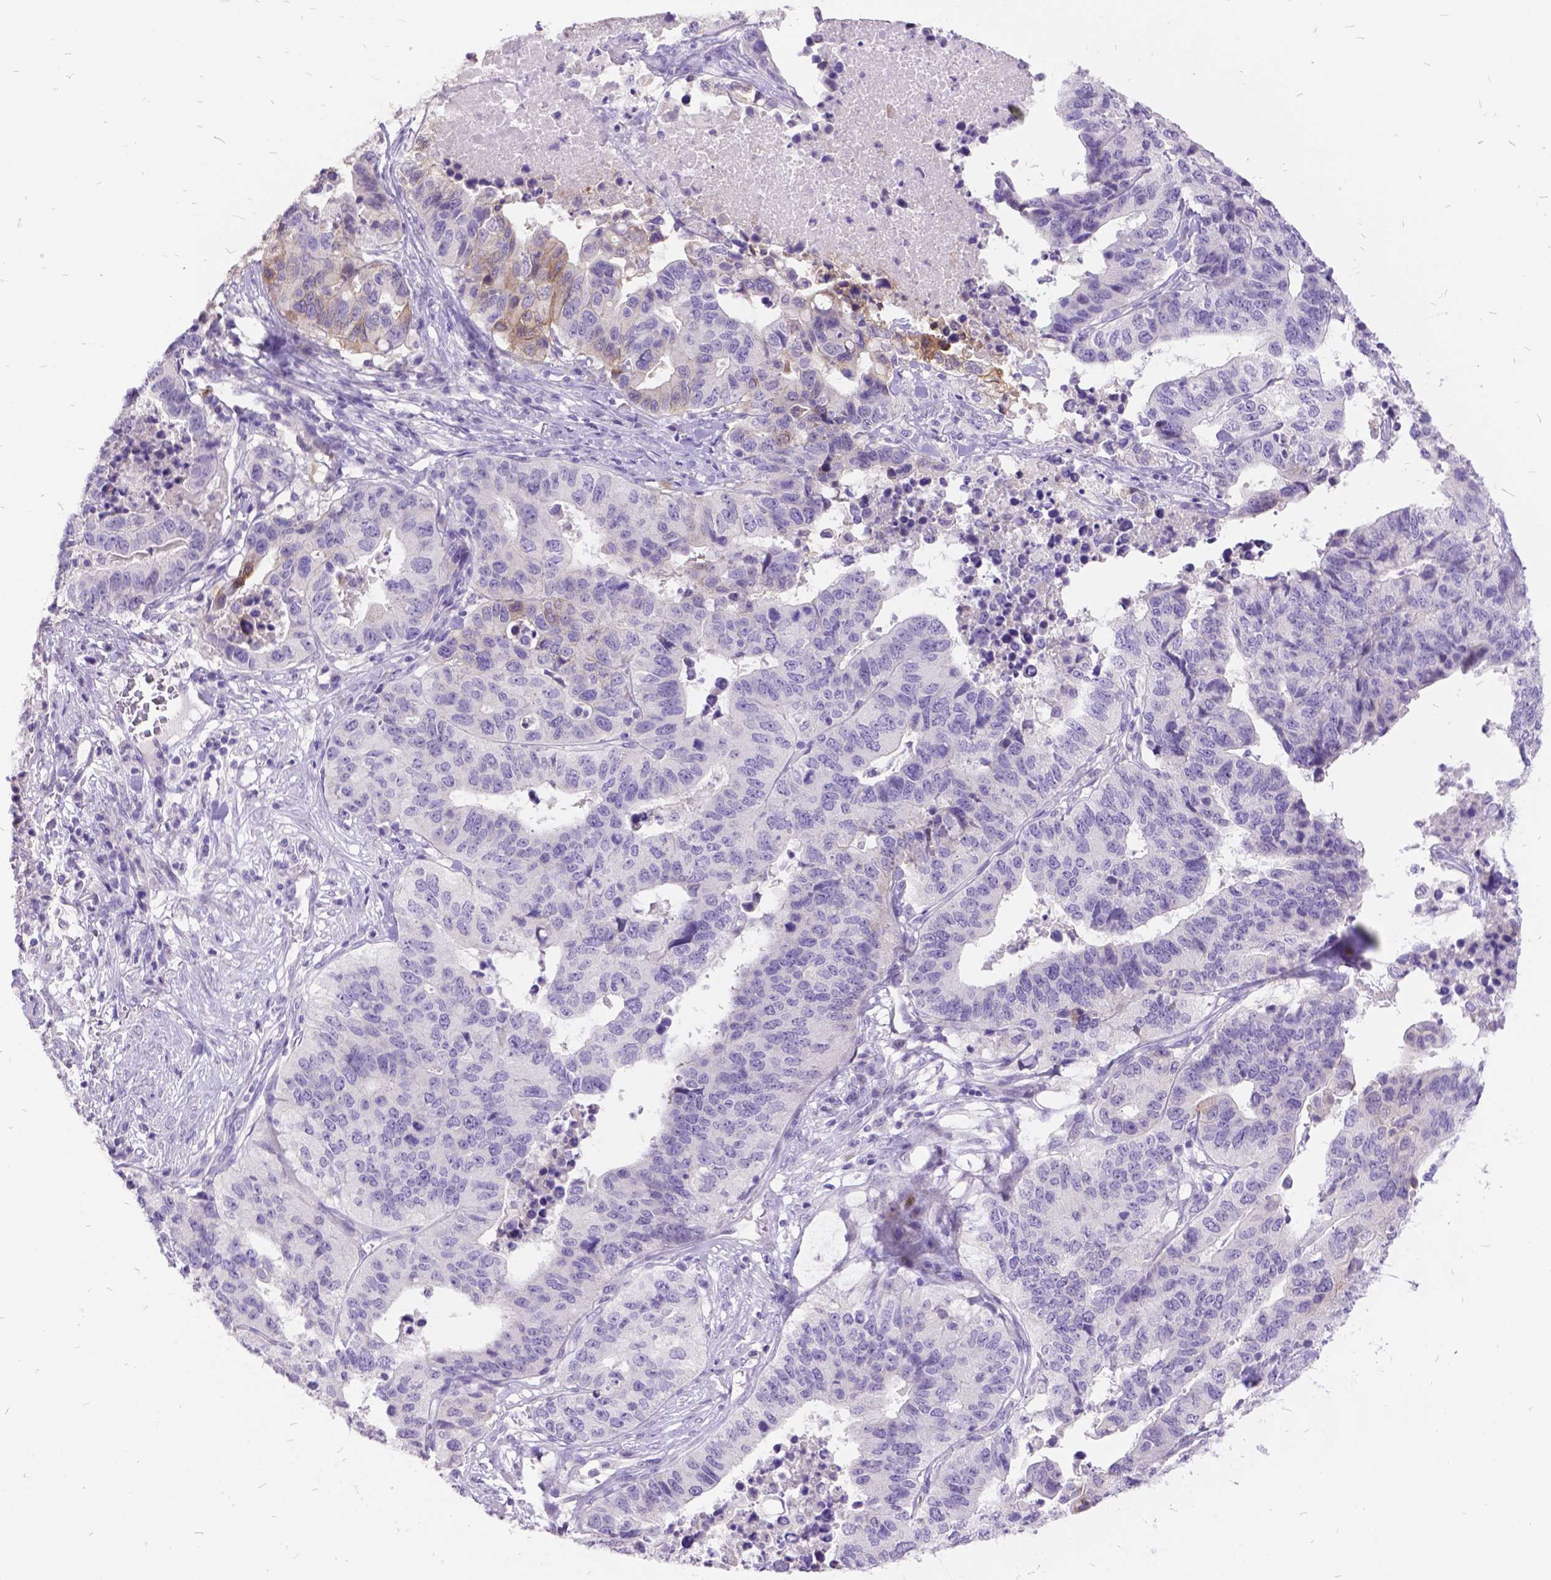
{"staining": {"intensity": "weak", "quantity": "<25%", "location": "cytoplasmic/membranous"}, "tissue": "stomach cancer", "cell_type": "Tumor cells", "image_type": "cancer", "snomed": [{"axis": "morphology", "description": "Adenocarcinoma, NOS"}, {"axis": "topography", "description": "Stomach, upper"}], "caption": "A micrograph of human stomach cancer is negative for staining in tumor cells.", "gene": "ITGB6", "patient": {"sex": "female", "age": 67}}